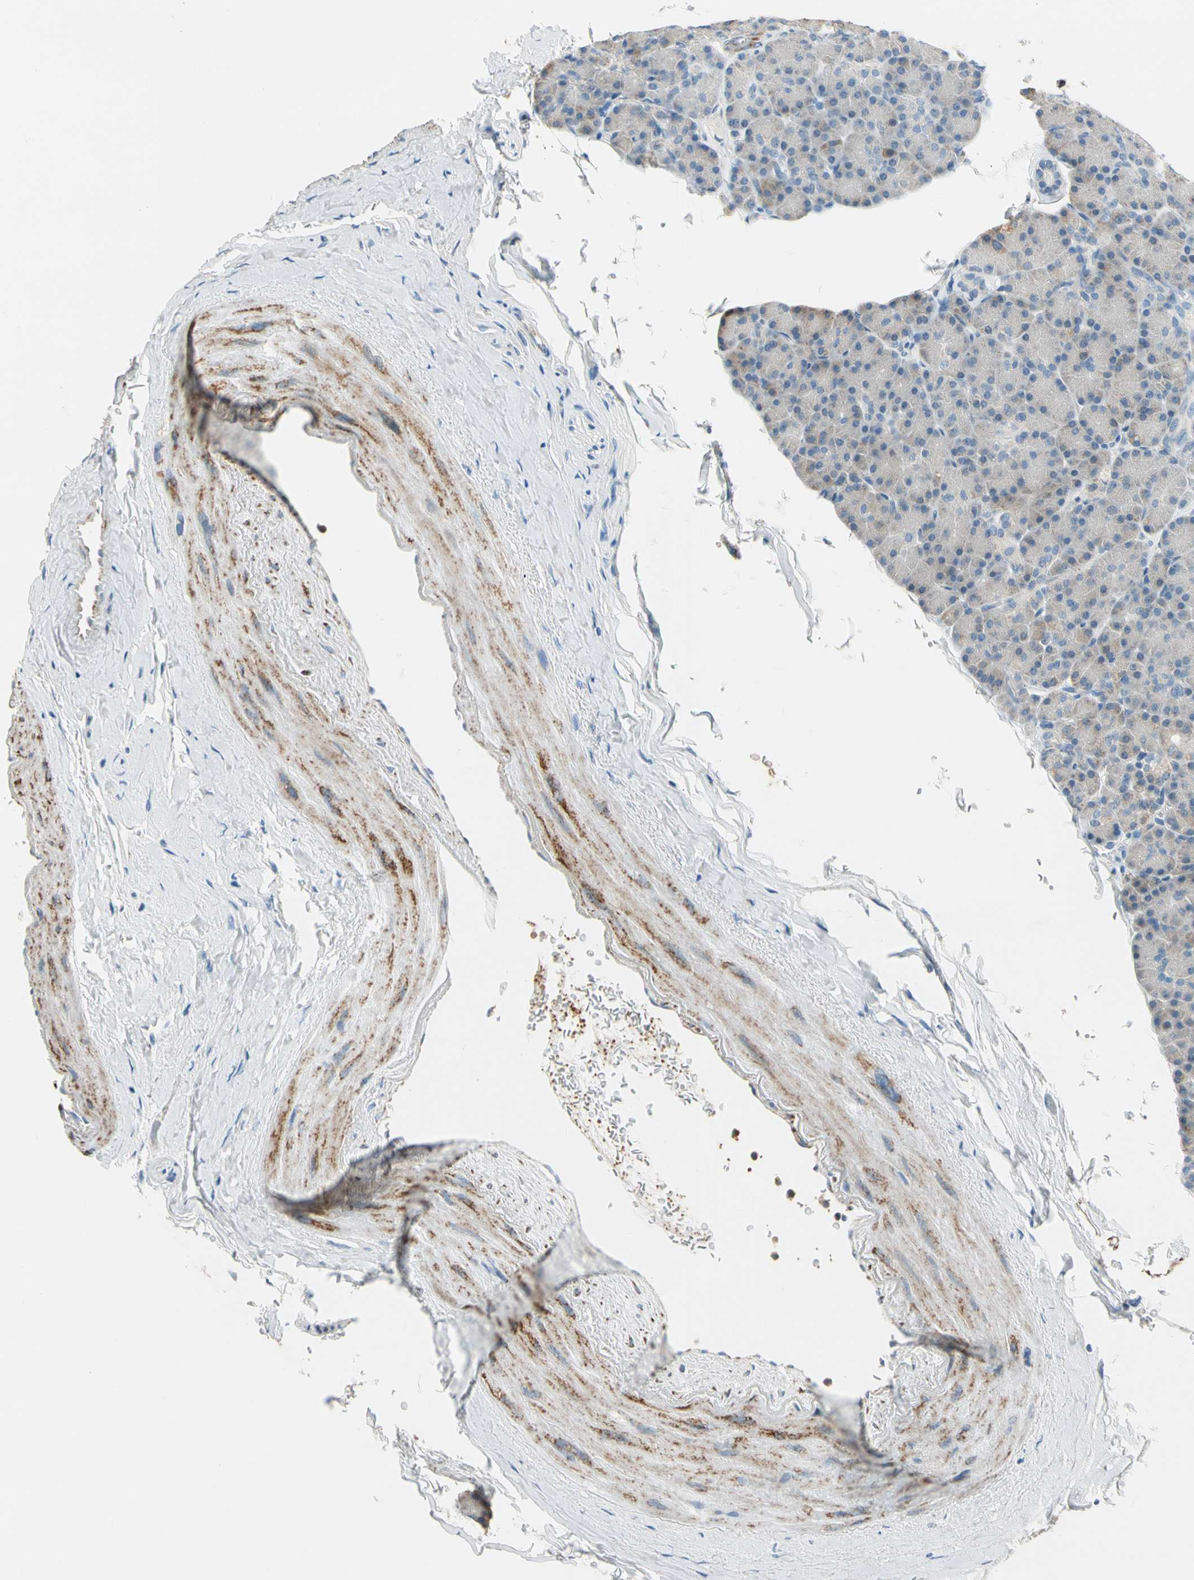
{"staining": {"intensity": "weak", "quantity": ">75%", "location": "cytoplasmic/membranous"}, "tissue": "pancreas", "cell_type": "Exocrine glandular cells", "image_type": "normal", "snomed": [{"axis": "morphology", "description": "Normal tissue, NOS"}, {"axis": "topography", "description": "Pancreas"}], "caption": "Pancreas stained with DAB (3,3'-diaminobenzidine) immunohistochemistry (IHC) demonstrates low levels of weak cytoplasmic/membranous expression in approximately >75% of exocrine glandular cells.", "gene": "LY6G6F", "patient": {"sex": "female", "age": 43}}